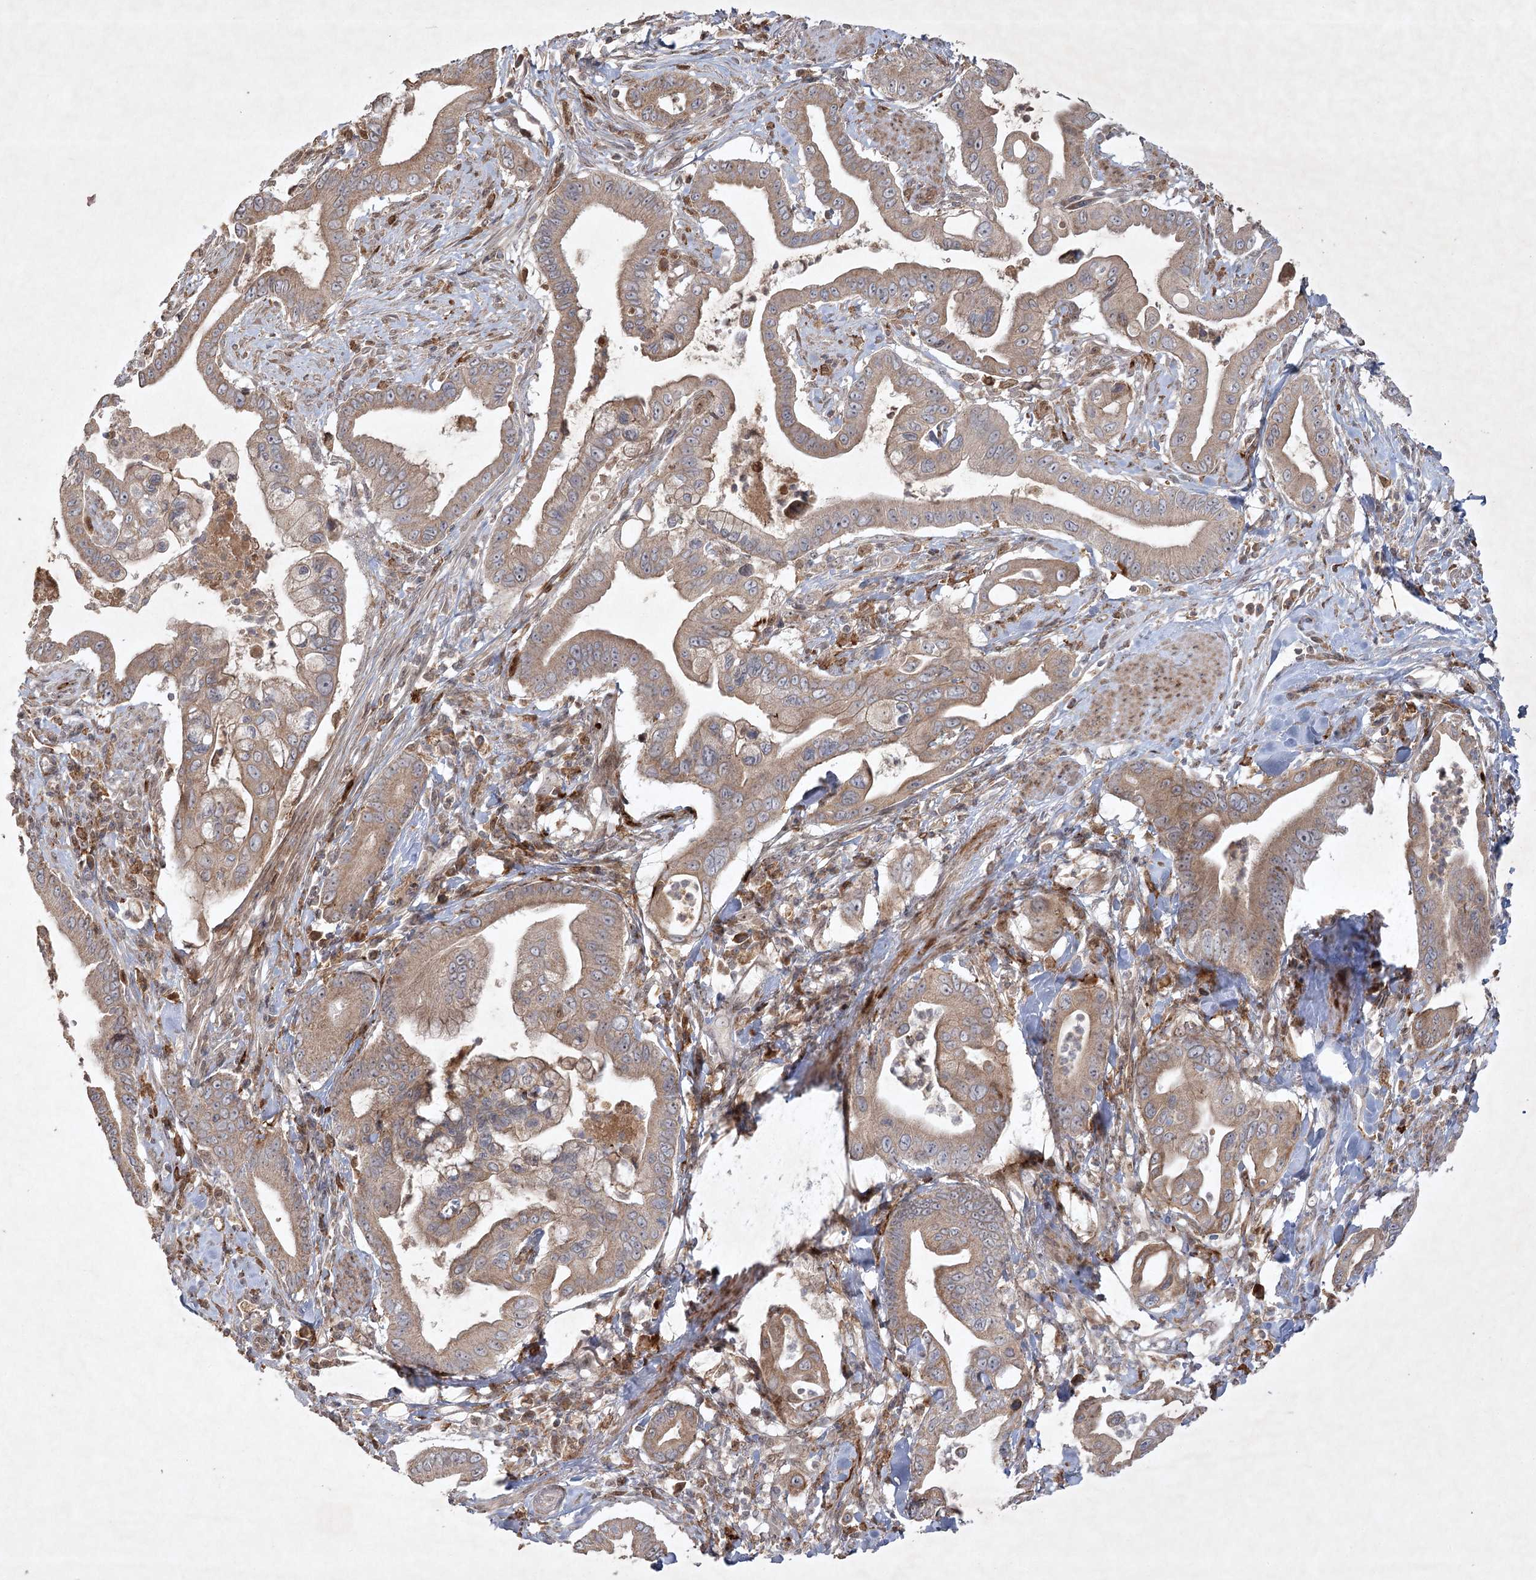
{"staining": {"intensity": "moderate", "quantity": ">75%", "location": "cytoplasmic/membranous"}, "tissue": "pancreatic cancer", "cell_type": "Tumor cells", "image_type": "cancer", "snomed": [{"axis": "morphology", "description": "Adenocarcinoma, NOS"}, {"axis": "topography", "description": "Pancreas"}], "caption": "This is a micrograph of immunohistochemistry staining of adenocarcinoma (pancreatic), which shows moderate expression in the cytoplasmic/membranous of tumor cells.", "gene": "KBTBD4", "patient": {"sex": "male", "age": 78}}